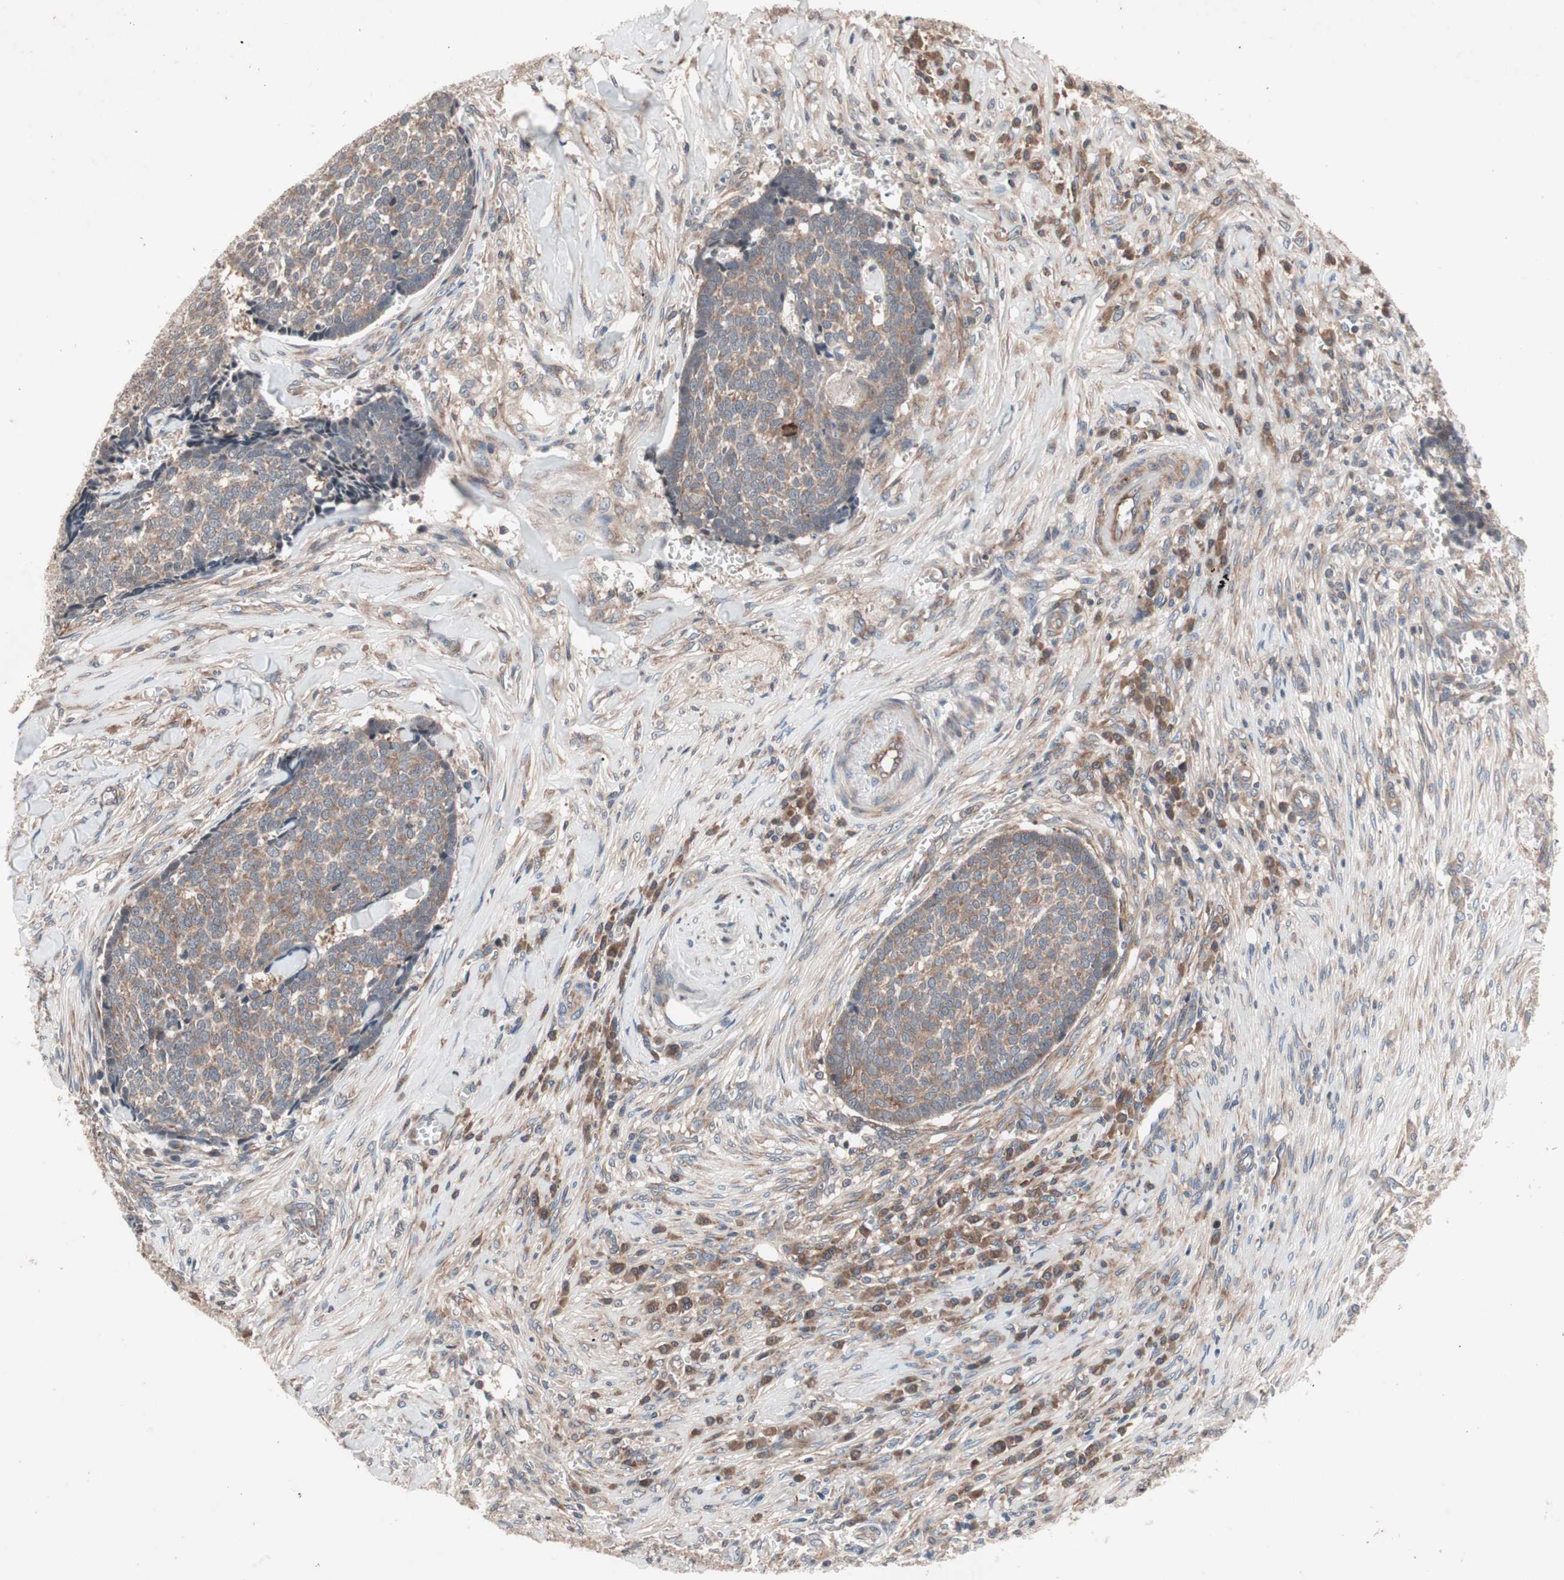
{"staining": {"intensity": "weak", "quantity": "25%-75%", "location": "cytoplasmic/membranous"}, "tissue": "skin cancer", "cell_type": "Tumor cells", "image_type": "cancer", "snomed": [{"axis": "morphology", "description": "Basal cell carcinoma"}, {"axis": "topography", "description": "Skin"}], "caption": "Basal cell carcinoma (skin) tissue displays weak cytoplasmic/membranous expression in about 25%-75% of tumor cells, visualized by immunohistochemistry.", "gene": "IRS1", "patient": {"sex": "male", "age": 84}}